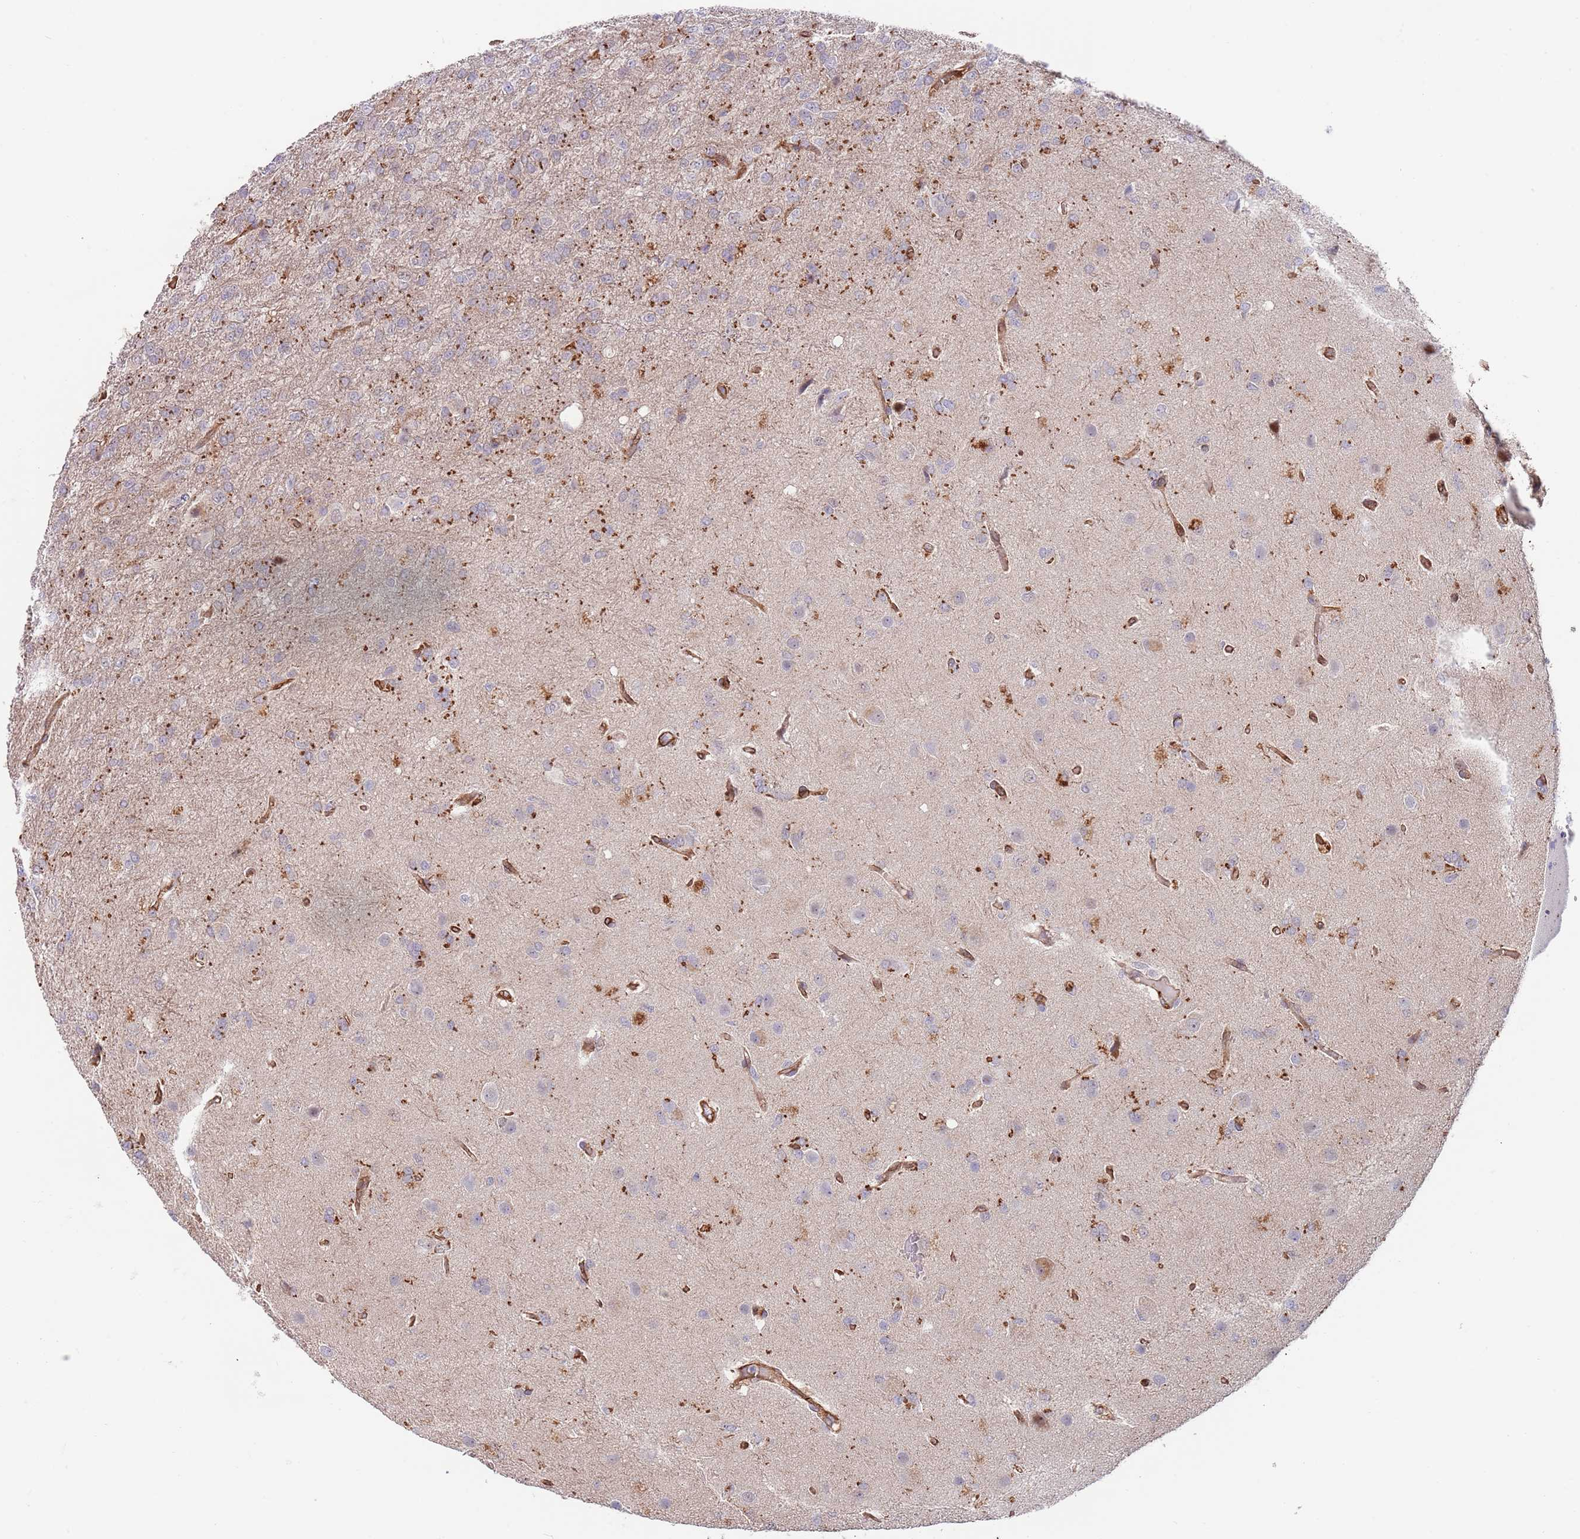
{"staining": {"intensity": "moderate", "quantity": "25%-75%", "location": "nuclear"}, "tissue": "glioma", "cell_type": "Tumor cells", "image_type": "cancer", "snomed": [{"axis": "morphology", "description": "Glioma, malignant, High grade"}, {"axis": "topography", "description": "Brain"}], "caption": "Immunohistochemistry (IHC) of human malignant glioma (high-grade) exhibits medium levels of moderate nuclear positivity in about 25%-75% of tumor cells.", "gene": "BPNT1", "patient": {"sex": "female", "age": 74}}